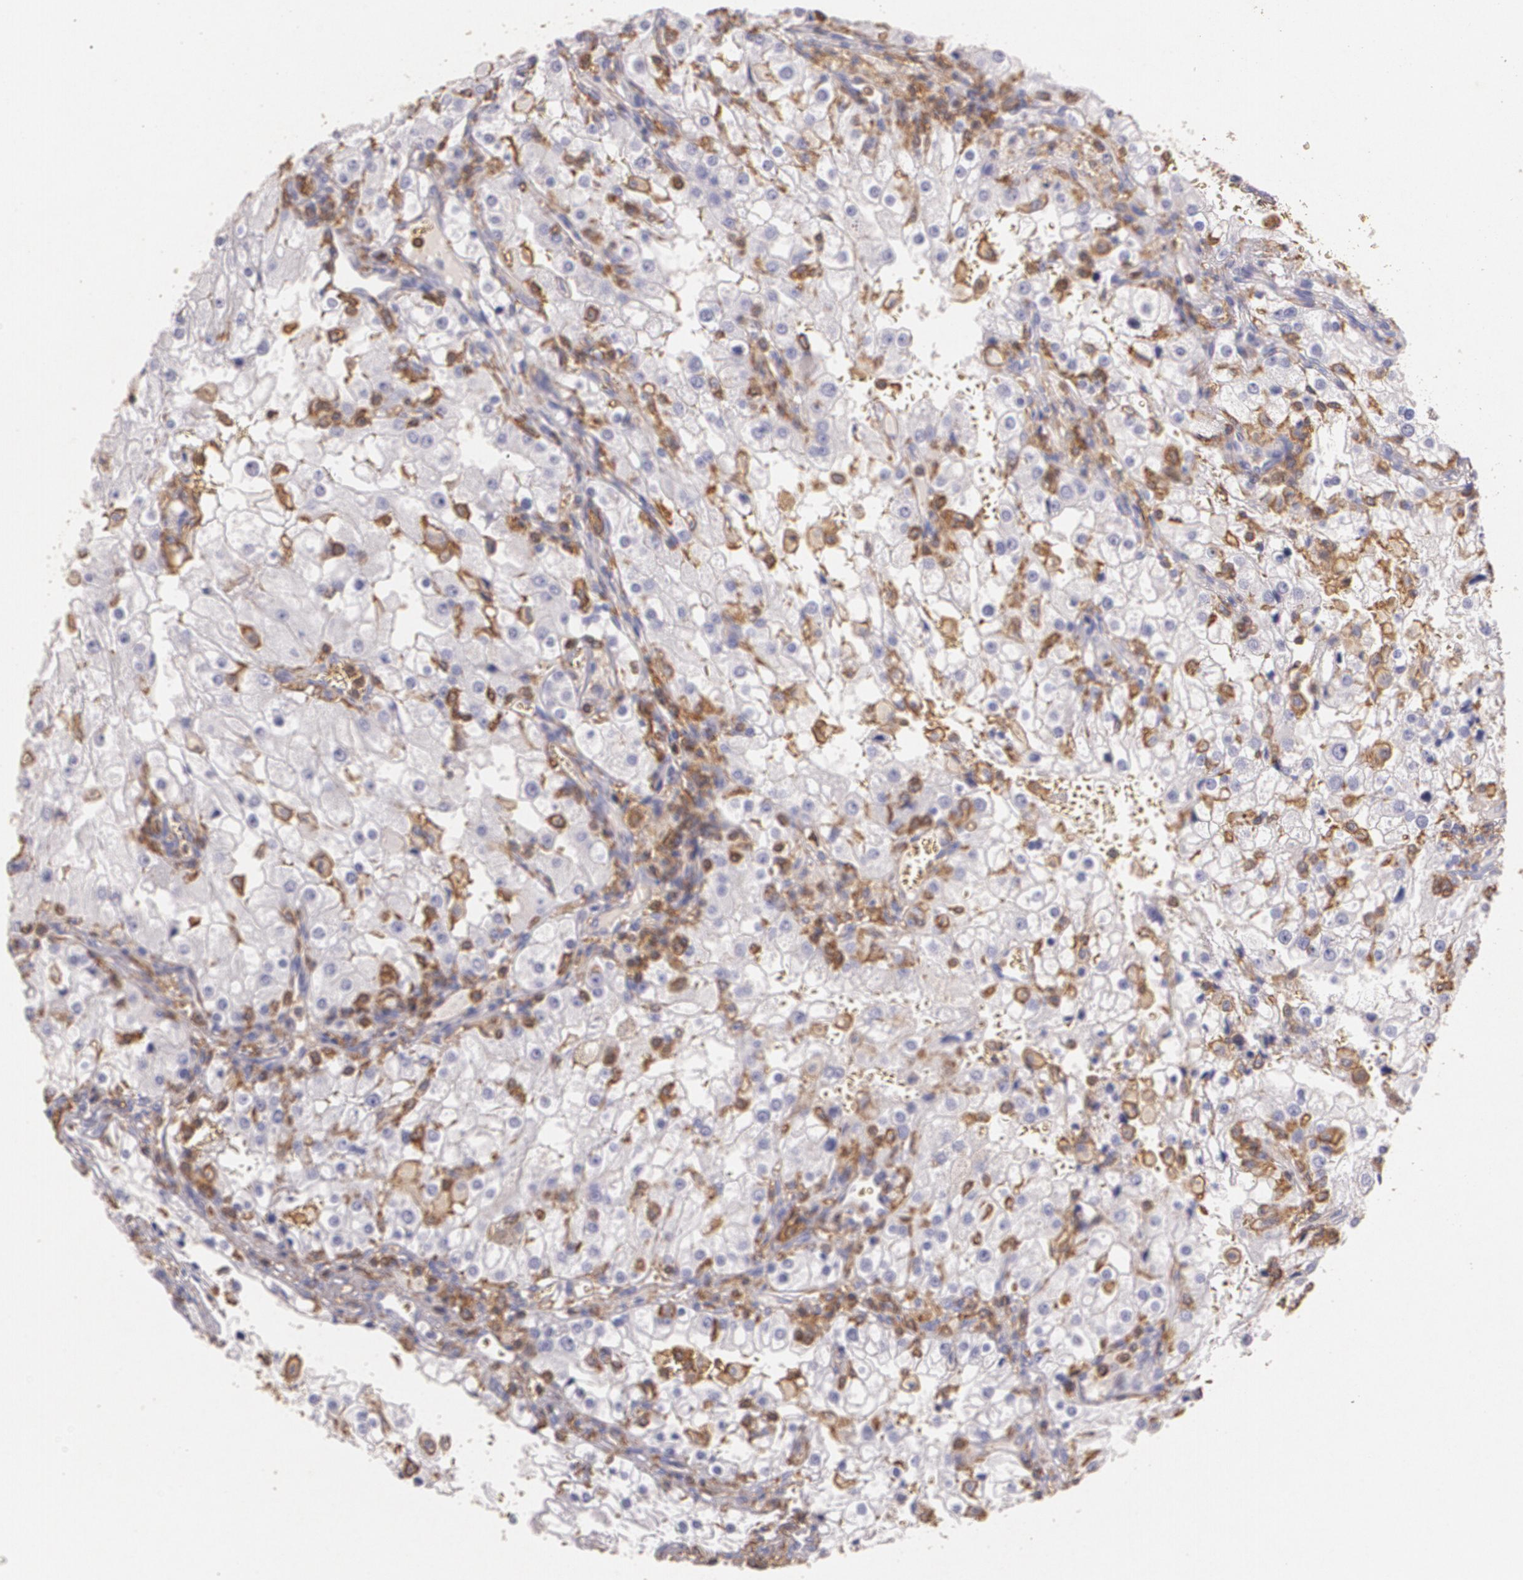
{"staining": {"intensity": "negative", "quantity": "none", "location": "none"}, "tissue": "renal cancer", "cell_type": "Tumor cells", "image_type": "cancer", "snomed": [{"axis": "morphology", "description": "Adenocarcinoma, NOS"}, {"axis": "topography", "description": "Kidney"}], "caption": "Immunohistochemistry of renal adenocarcinoma reveals no staining in tumor cells.", "gene": "TGFBR1", "patient": {"sex": "female", "age": 74}}